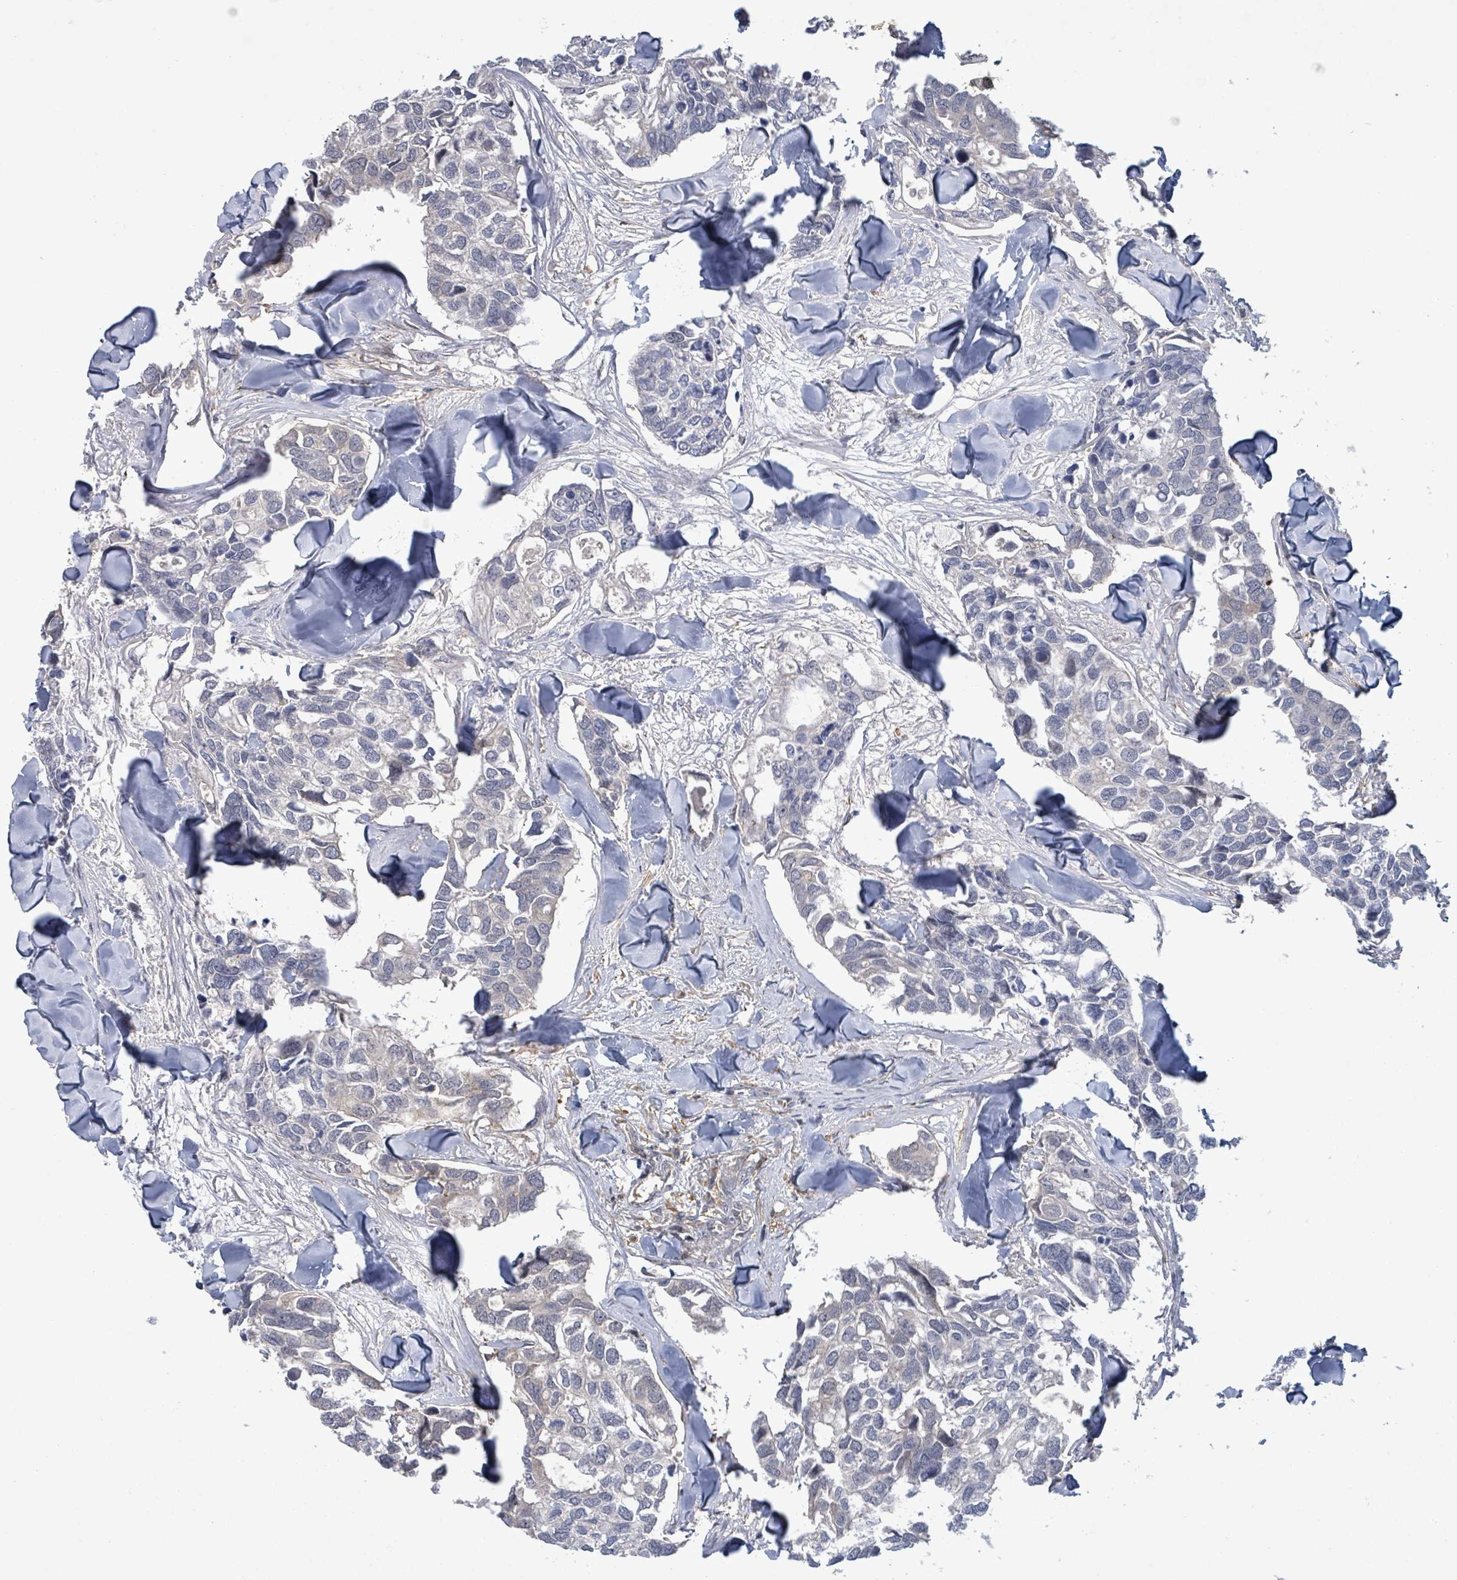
{"staining": {"intensity": "negative", "quantity": "none", "location": "none"}, "tissue": "breast cancer", "cell_type": "Tumor cells", "image_type": "cancer", "snomed": [{"axis": "morphology", "description": "Duct carcinoma"}, {"axis": "topography", "description": "Breast"}], "caption": "Tumor cells are negative for brown protein staining in intraductal carcinoma (breast). (DAB immunohistochemistry, high magnification).", "gene": "MAP3K6", "patient": {"sex": "female", "age": 83}}